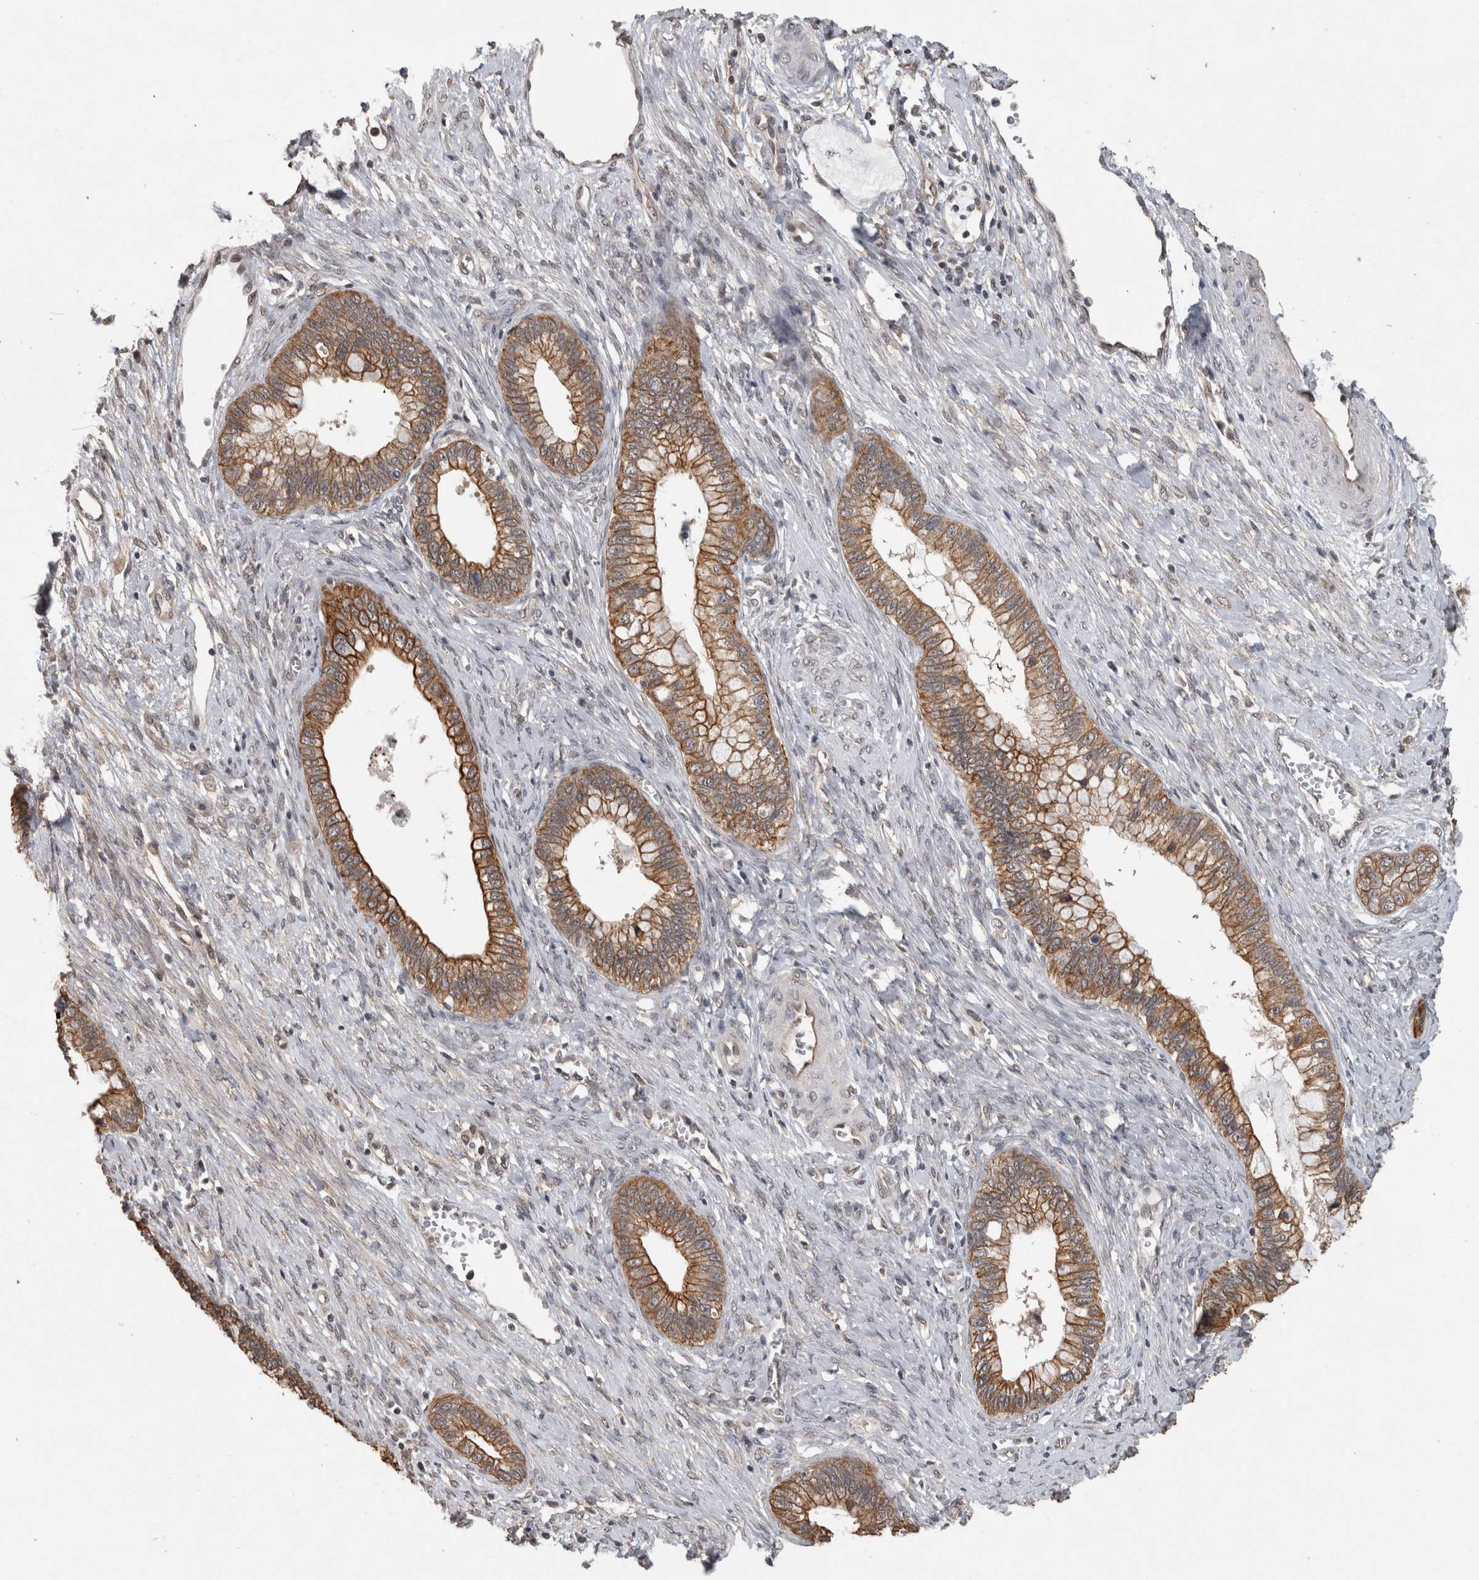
{"staining": {"intensity": "moderate", "quantity": ">75%", "location": "cytoplasmic/membranous"}, "tissue": "cervical cancer", "cell_type": "Tumor cells", "image_type": "cancer", "snomed": [{"axis": "morphology", "description": "Adenocarcinoma, NOS"}, {"axis": "topography", "description": "Cervix"}], "caption": "Approximately >75% of tumor cells in human cervical cancer (adenocarcinoma) demonstrate moderate cytoplasmic/membranous protein staining as visualized by brown immunohistochemical staining.", "gene": "RHPN1", "patient": {"sex": "female", "age": 44}}